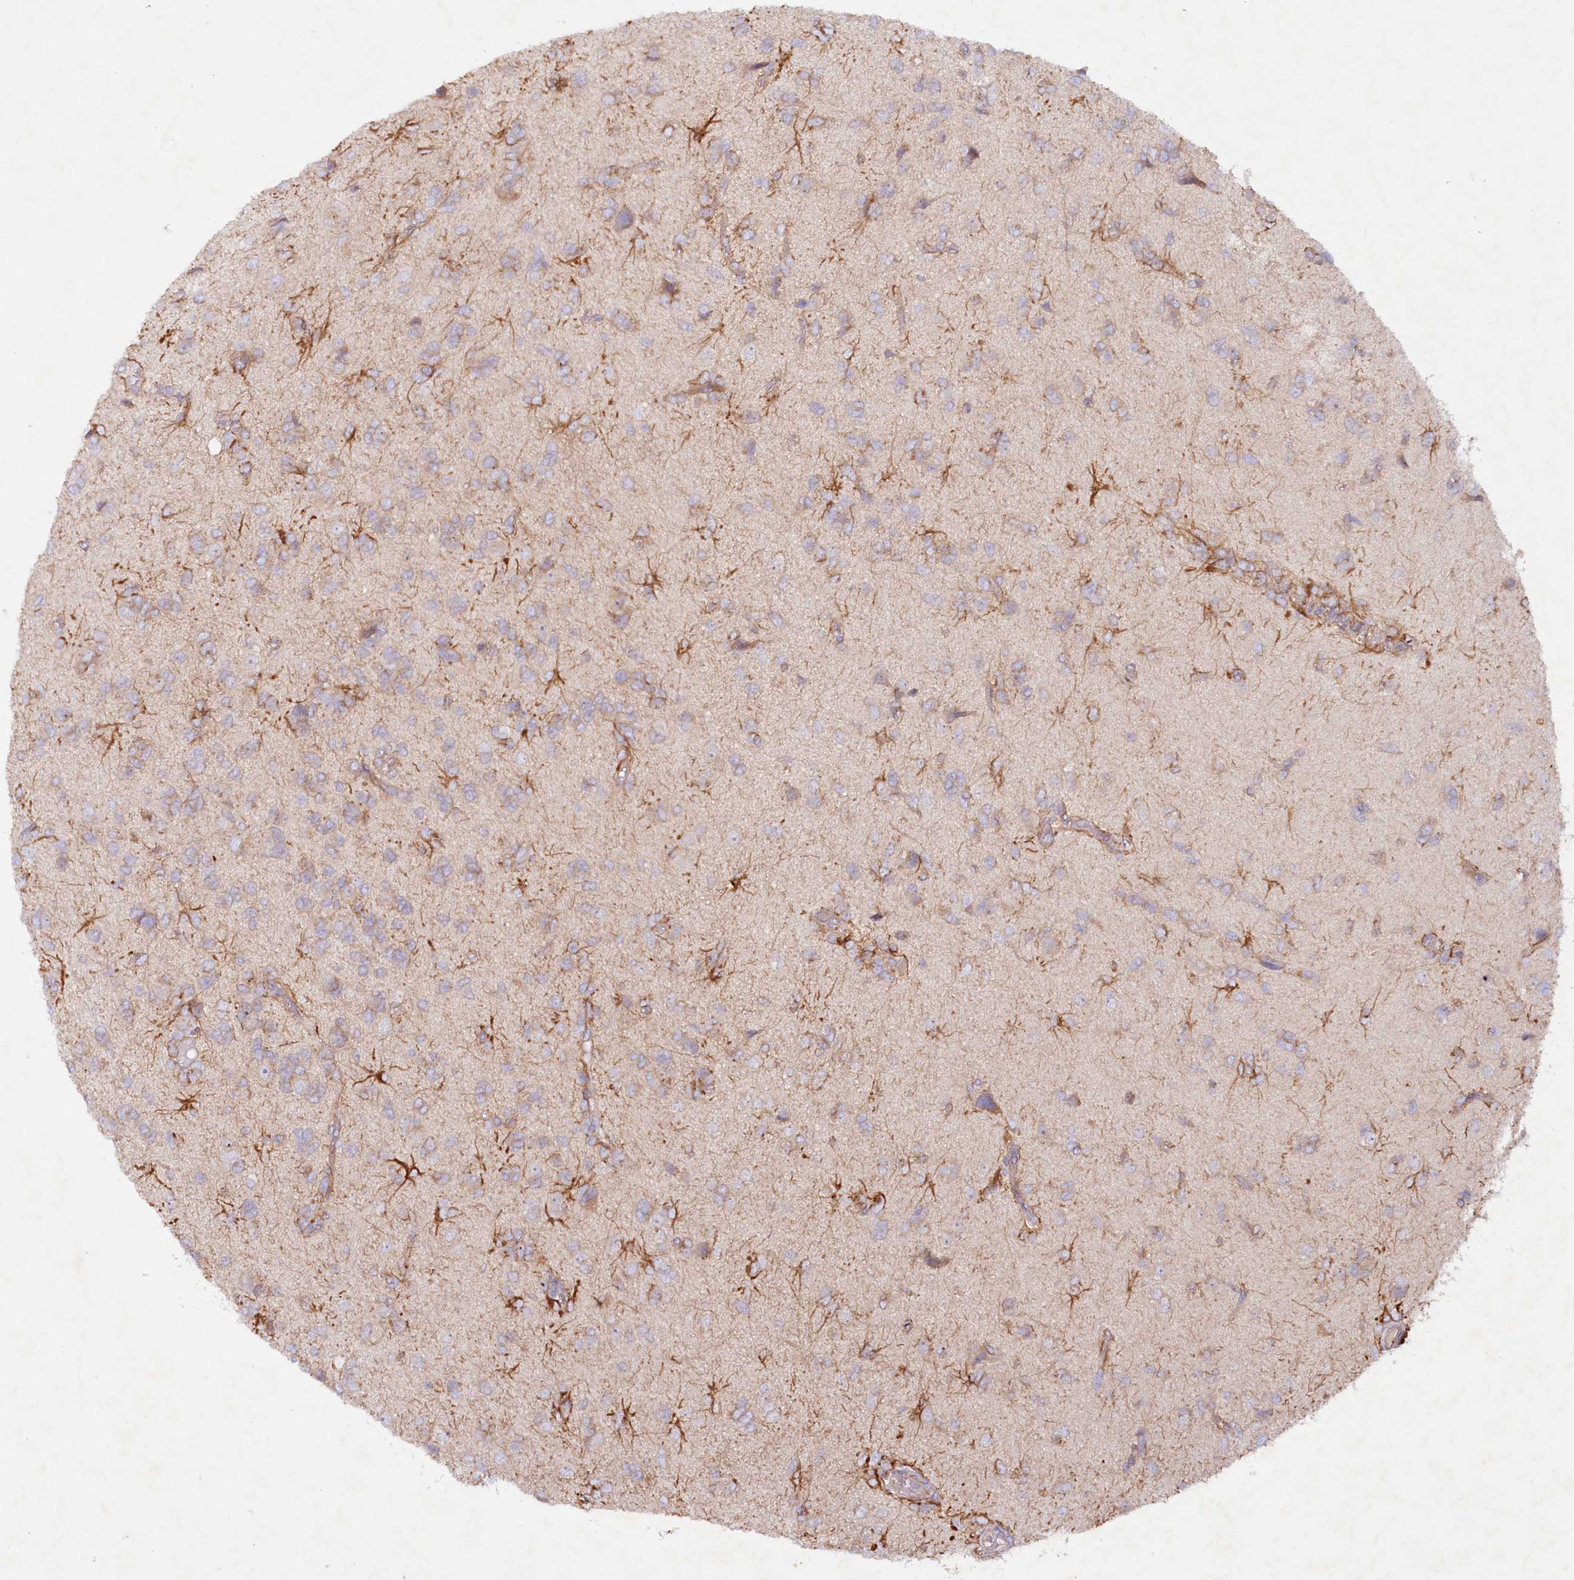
{"staining": {"intensity": "weak", "quantity": ">75%", "location": "cytoplasmic/membranous"}, "tissue": "glioma", "cell_type": "Tumor cells", "image_type": "cancer", "snomed": [{"axis": "morphology", "description": "Glioma, malignant, High grade"}, {"axis": "topography", "description": "Brain"}], "caption": "Protein analysis of malignant glioma (high-grade) tissue reveals weak cytoplasmic/membranous expression in about >75% of tumor cells. The protein is stained brown, and the nuclei are stained in blue (DAB IHC with brightfield microscopy, high magnification).", "gene": "TNIP1", "patient": {"sex": "female", "age": 59}}